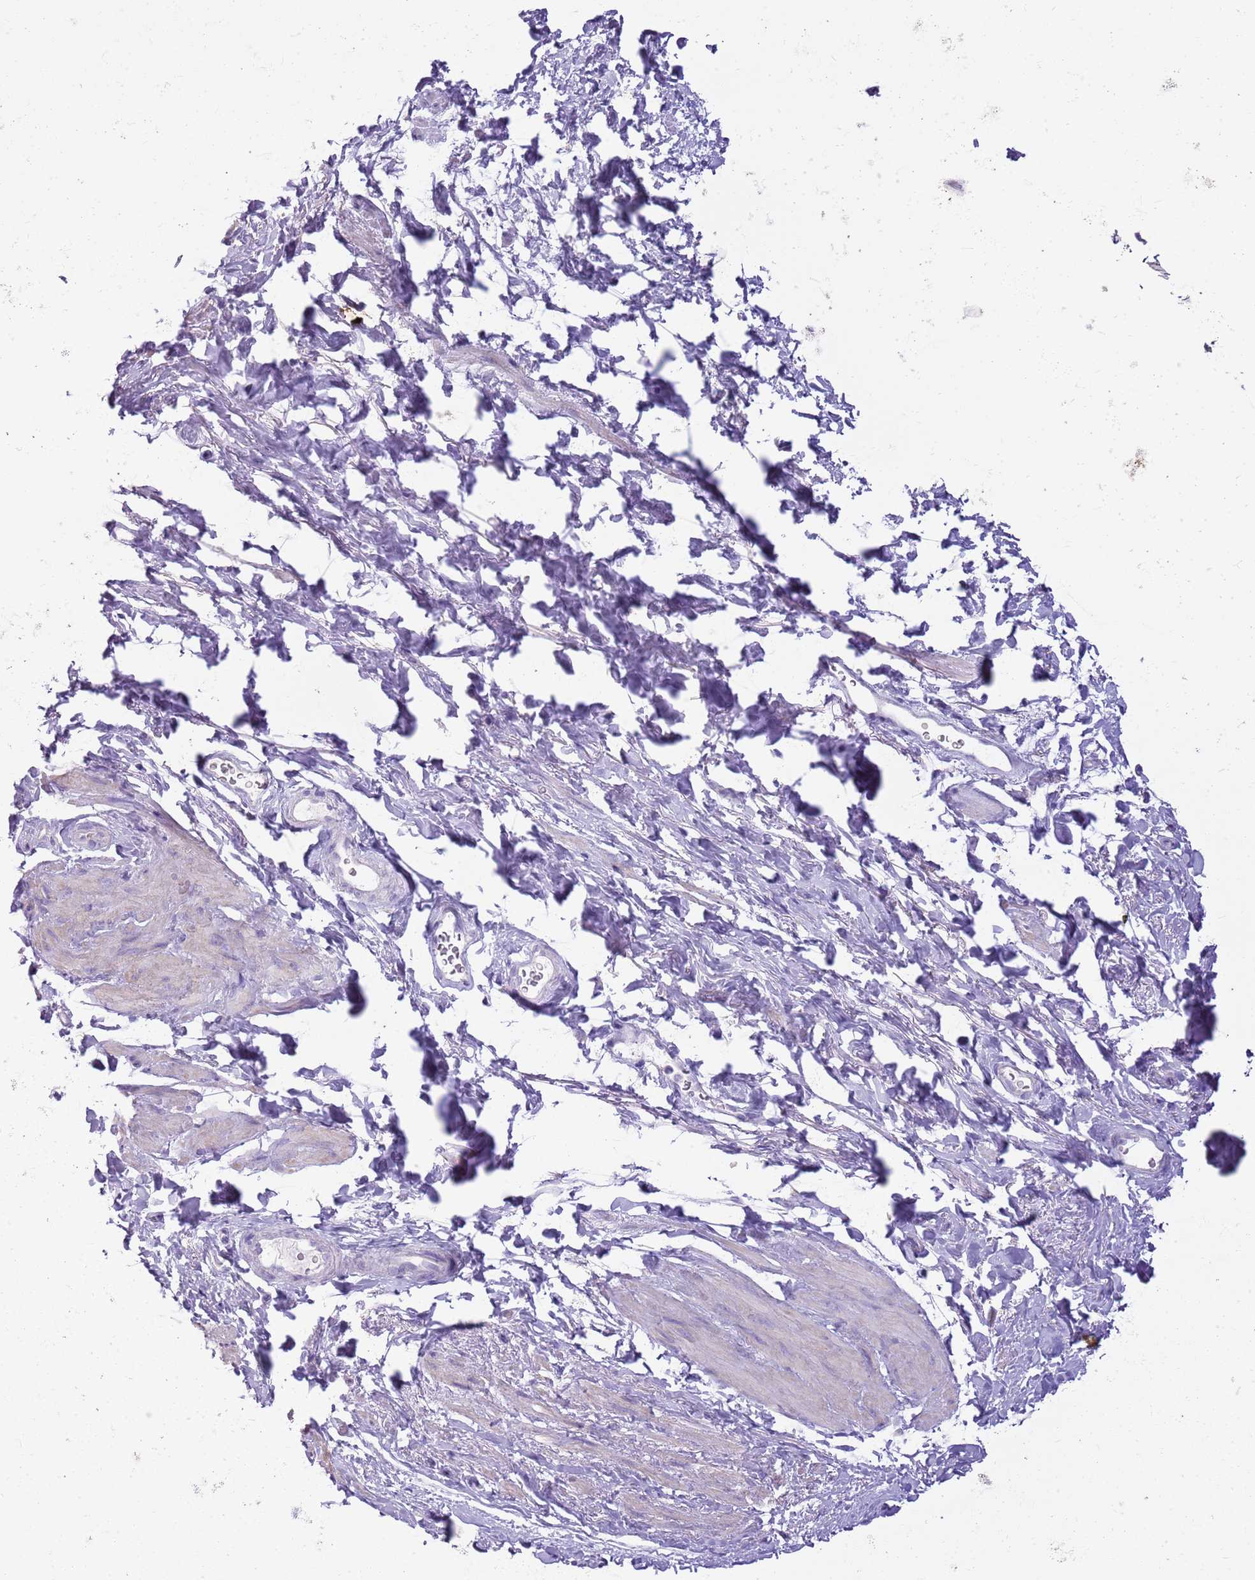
{"staining": {"intensity": "negative", "quantity": "none", "location": "none"}, "tissue": "smooth muscle", "cell_type": "Smooth muscle cells", "image_type": "normal", "snomed": [{"axis": "morphology", "description": "Normal tissue, NOS"}, {"axis": "topography", "description": "Smooth muscle"}, {"axis": "topography", "description": "Peripheral nerve tissue"}], "caption": "Immunohistochemistry of benign human smooth muscle demonstrates no staining in smooth muscle cells. (Brightfield microscopy of DAB immunohistochemistry (IHC) at high magnification).", "gene": "CNPPD1", "patient": {"sex": "male", "age": 69}}